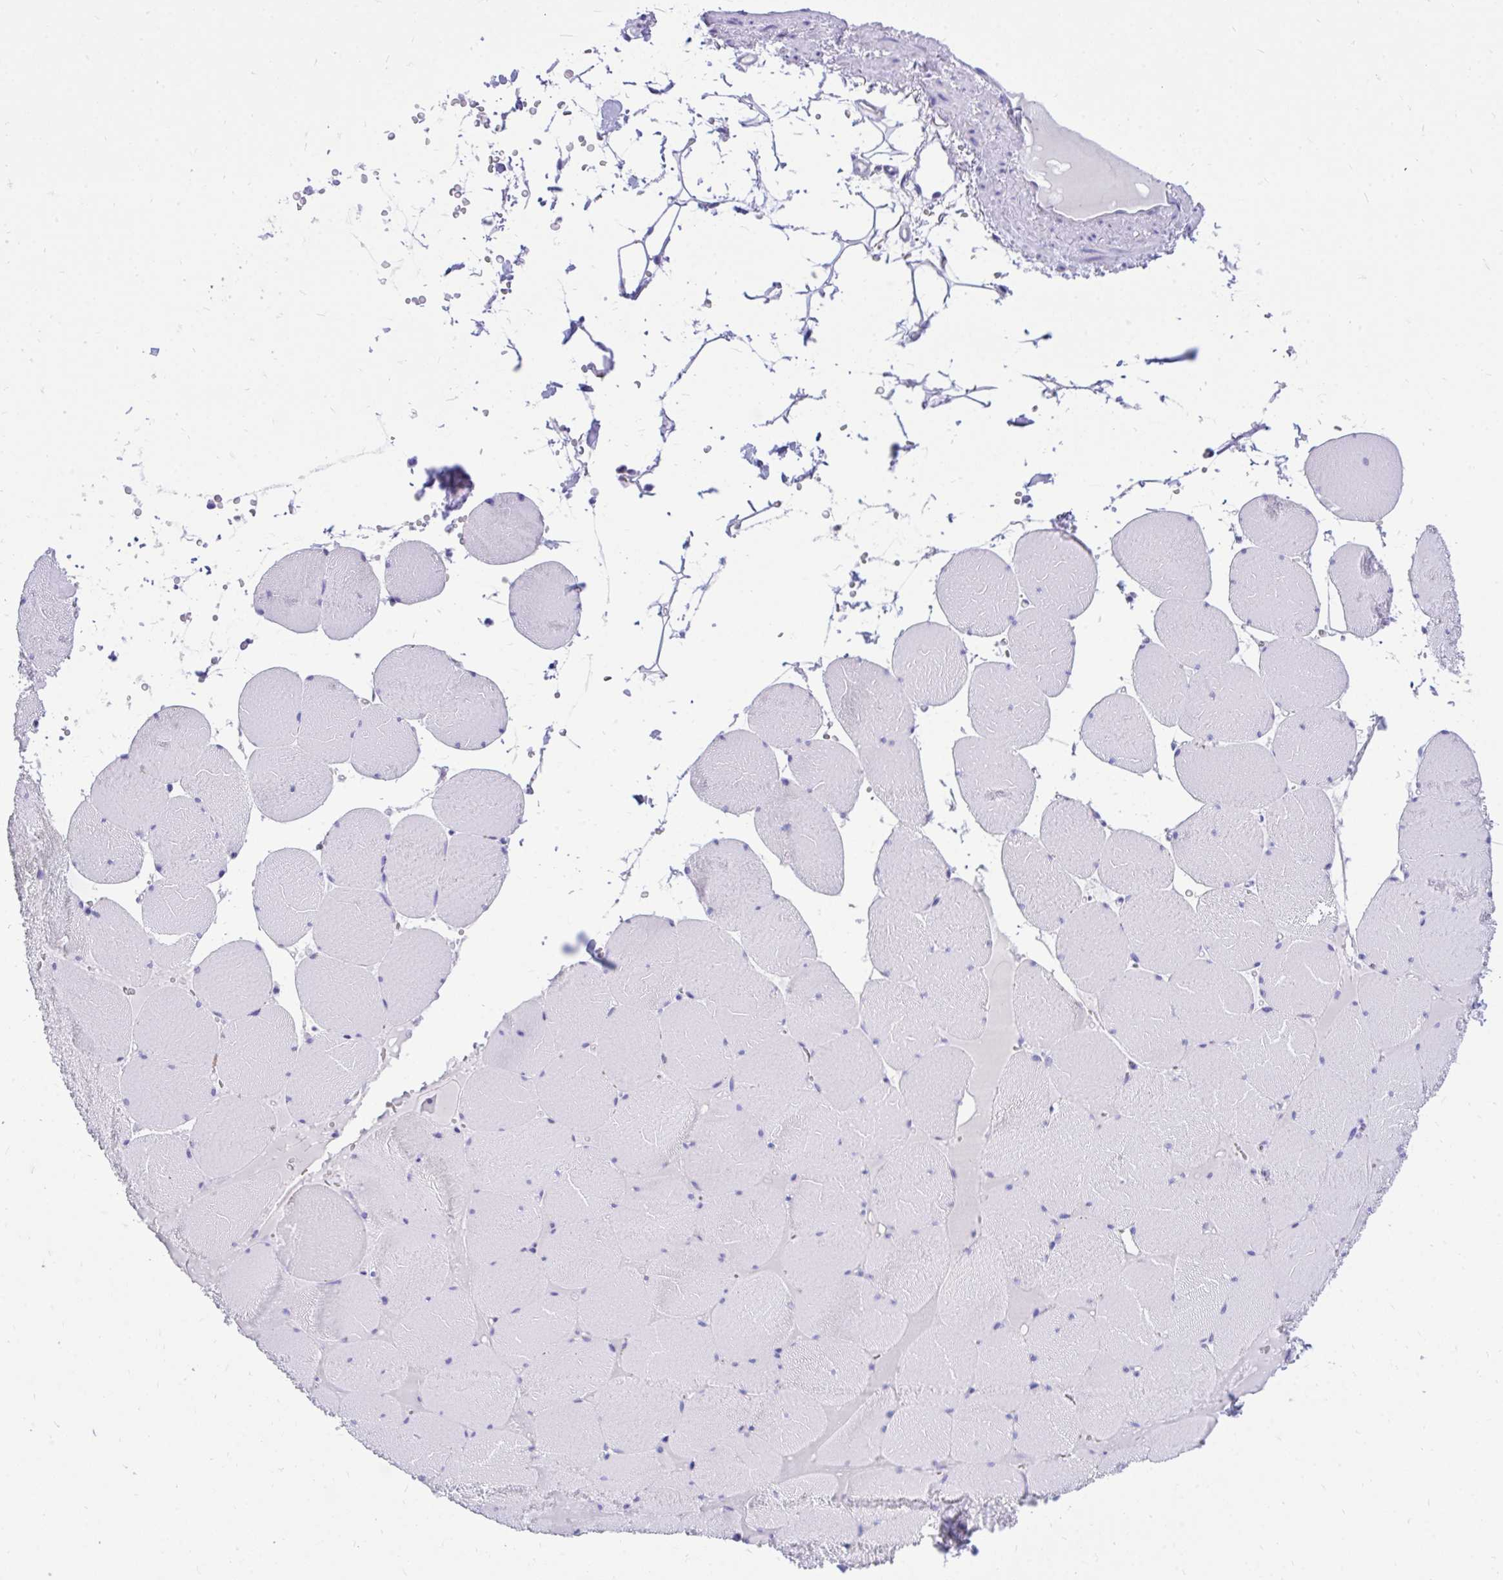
{"staining": {"intensity": "negative", "quantity": "none", "location": "none"}, "tissue": "skeletal muscle", "cell_type": "Myocytes", "image_type": "normal", "snomed": [{"axis": "morphology", "description": "Normal tissue, NOS"}, {"axis": "topography", "description": "Skeletal muscle"}, {"axis": "topography", "description": "Head-Neck"}], "caption": "Immunohistochemistry of normal human skeletal muscle displays no expression in myocytes. (Stains: DAB (3,3'-diaminobenzidine) IHC with hematoxylin counter stain, Microscopy: brightfield microscopy at high magnification).", "gene": "MON1A", "patient": {"sex": "male", "age": 66}}